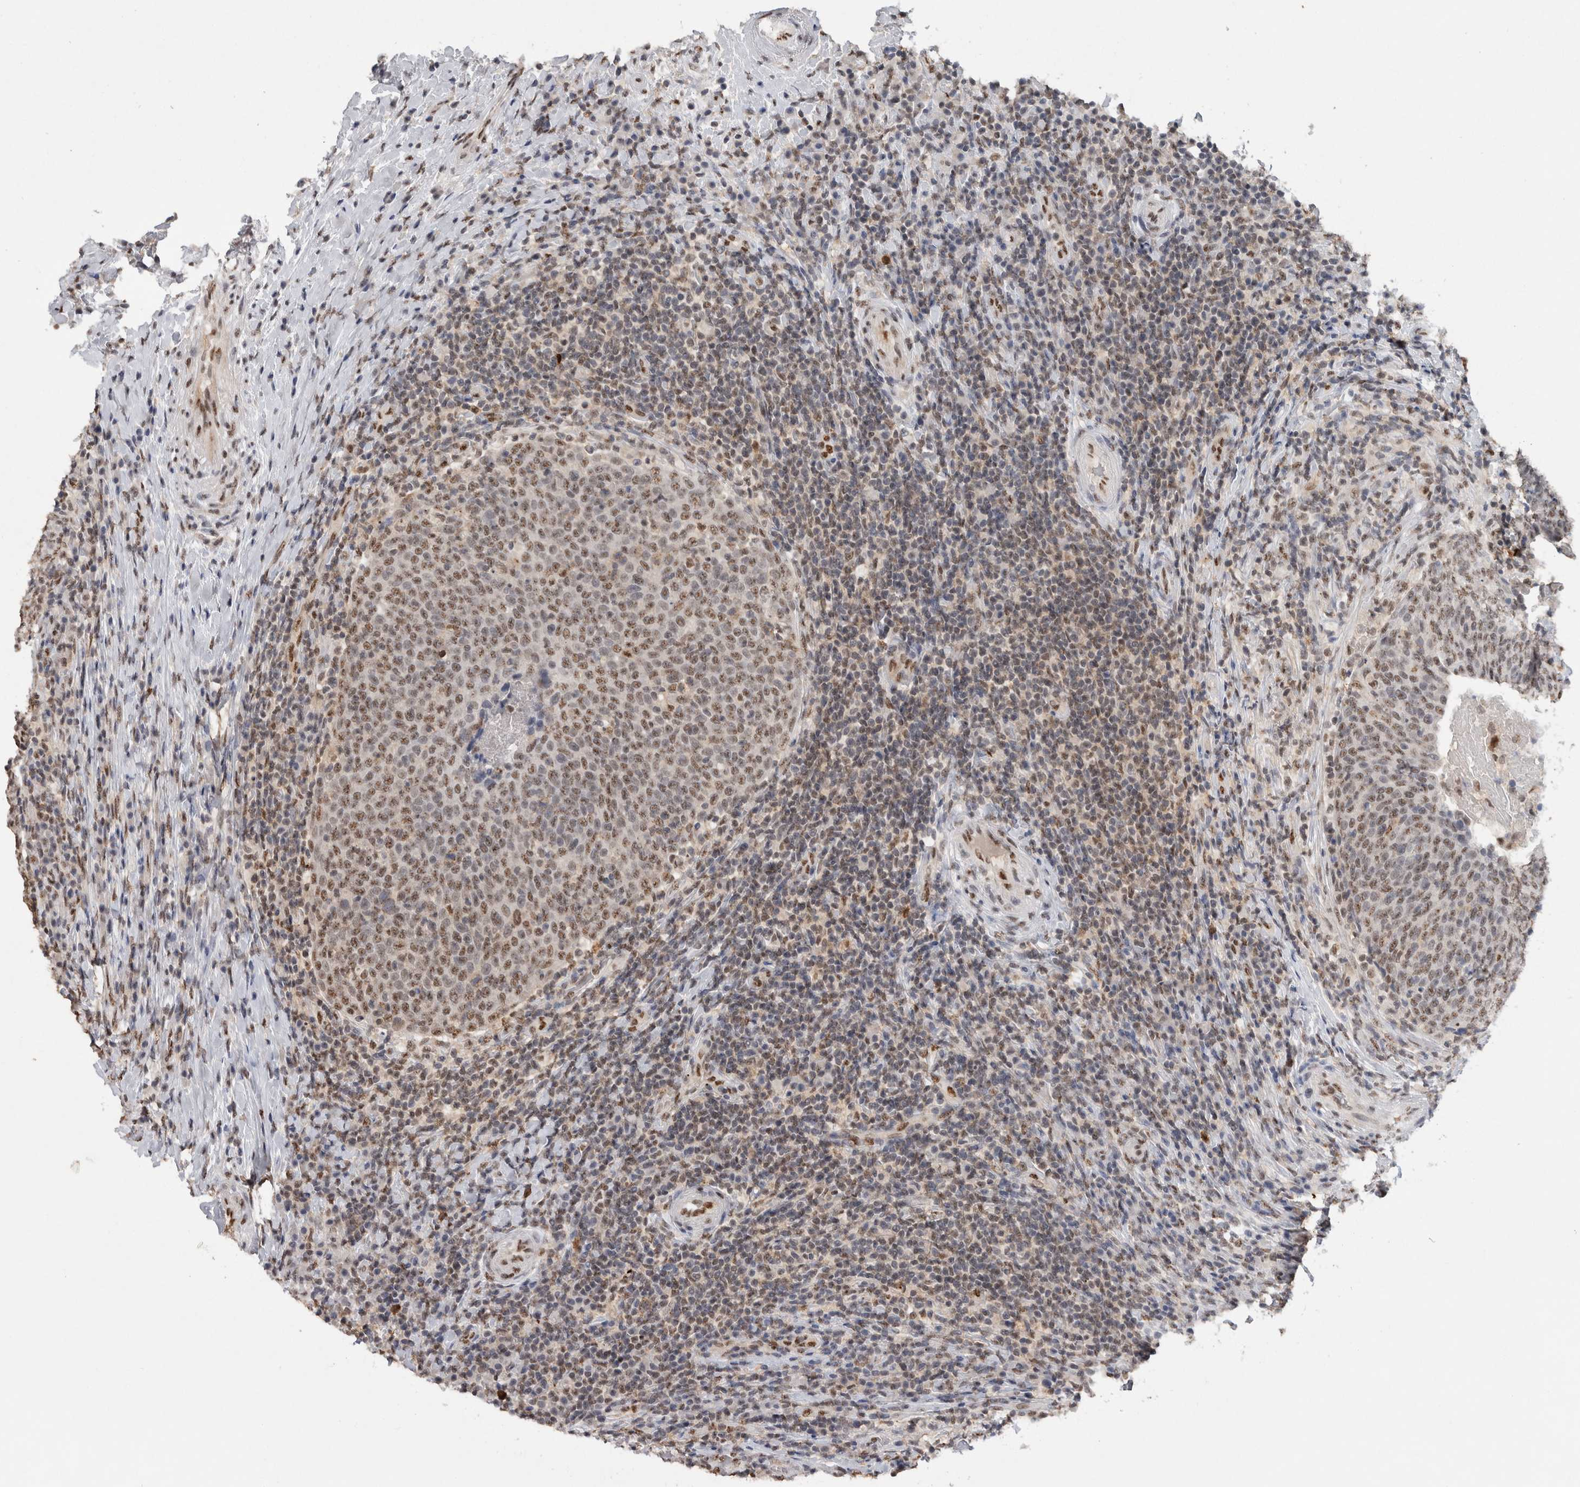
{"staining": {"intensity": "weak", "quantity": ">75%", "location": "nuclear"}, "tissue": "head and neck cancer", "cell_type": "Tumor cells", "image_type": "cancer", "snomed": [{"axis": "morphology", "description": "Squamous cell carcinoma, NOS"}, {"axis": "morphology", "description": "Squamous cell carcinoma, metastatic, NOS"}, {"axis": "topography", "description": "Lymph node"}, {"axis": "topography", "description": "Head-Neck"}], "caption": "Immunohistochemical staining of head and neck cancer (squamous cell carcinoma) shows weak nuclear protein staining in about >75% of tumor cells.", "gene": "RPS6KA2", "patient": {"sex": "male", "age": 62}}